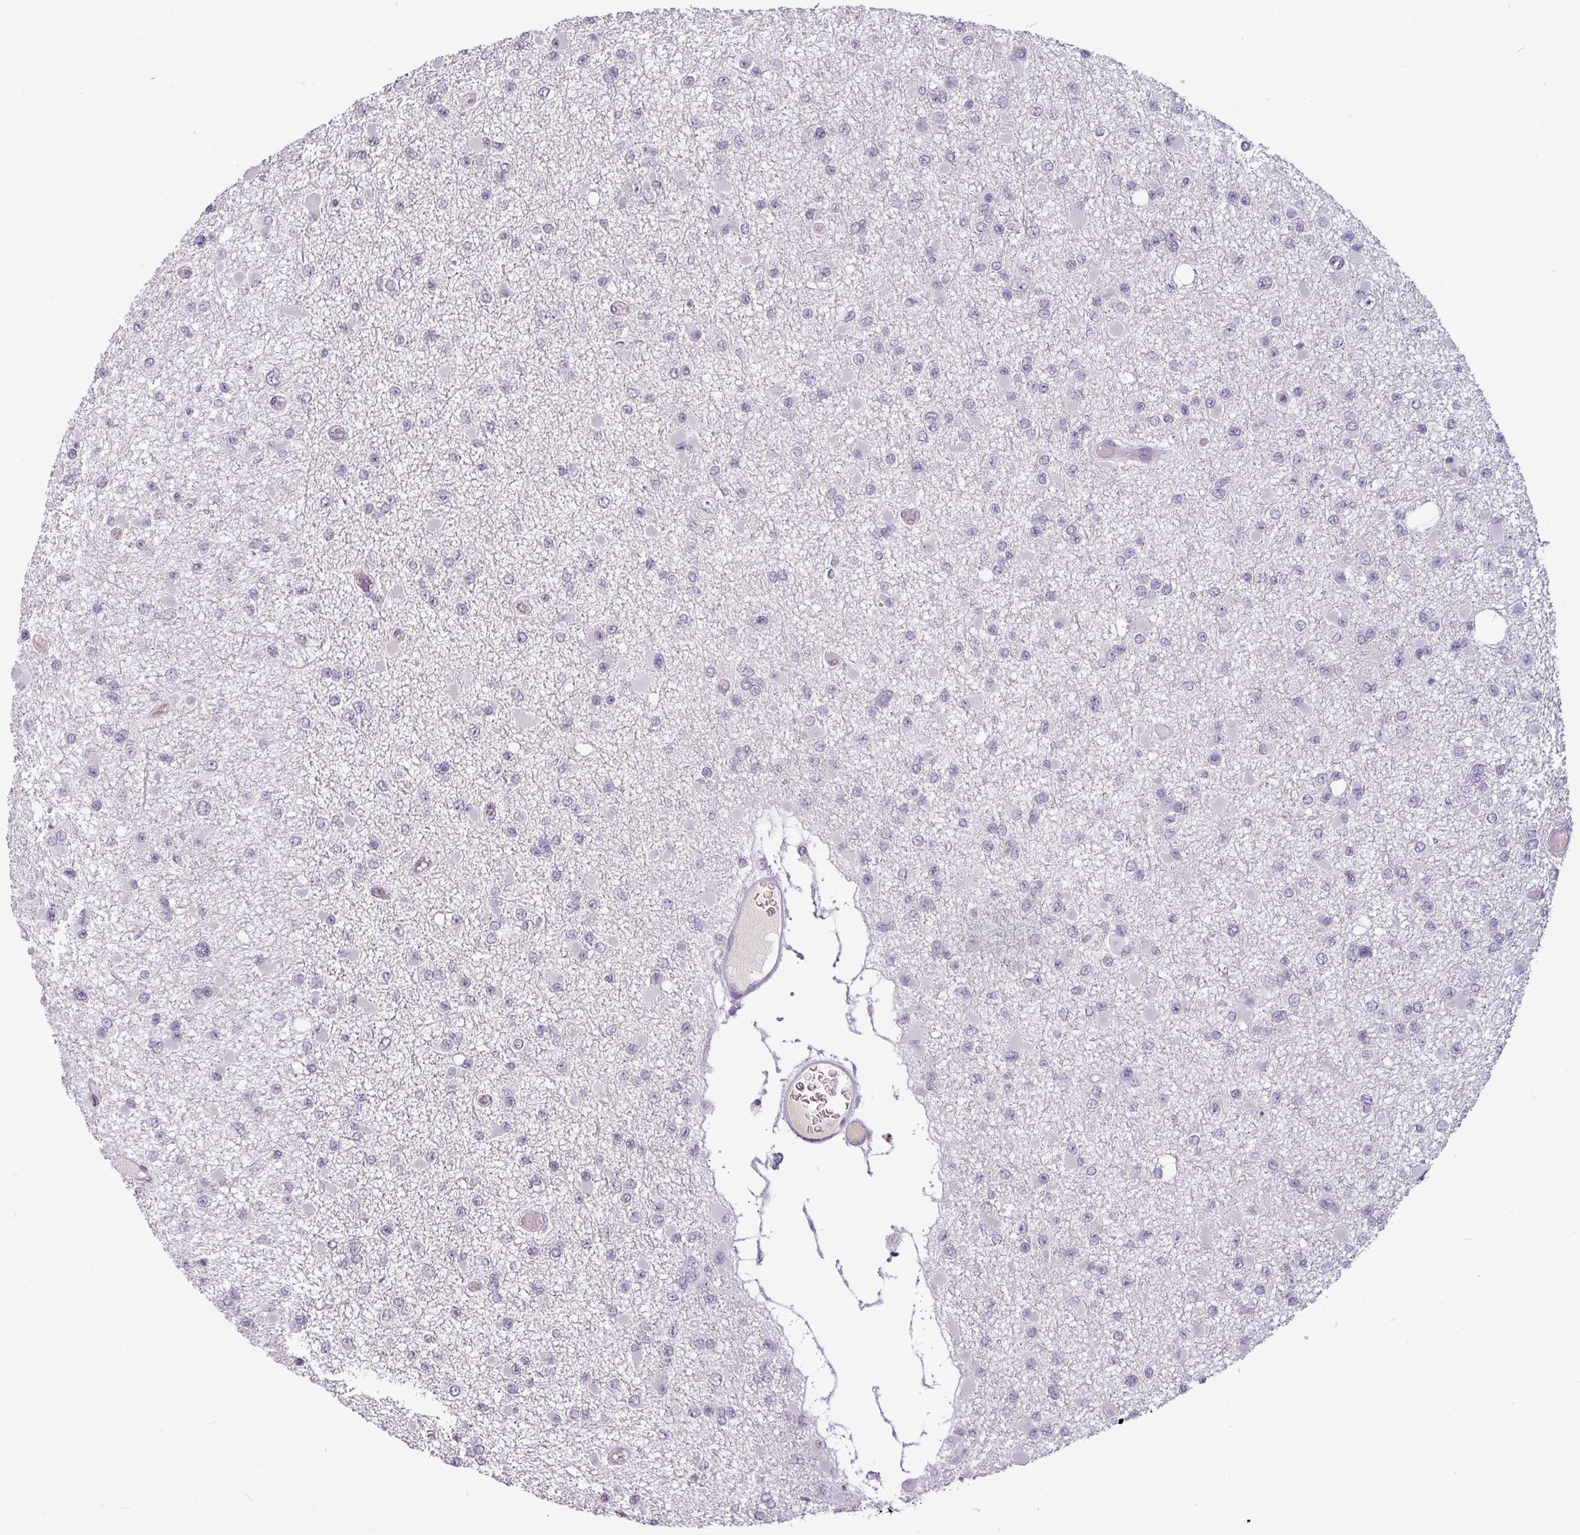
{"staining": {"intensity": "negative", "quantity": "none", "location": "none"}, "tissue": "glioma", "cell_type": "Tumor cells", "image_type": "cancer", "snomed": [{"axis": "morphology", "description": "Glioma, malignant, Low grade"}, {"axis": "topography", "description": "Brain"}], "caption": "Malignant low-grade glioma was stained to show a protein in brown. There is no significant expression in tumor cells.", "gene": "SLC26A9", "patient": {"sex": "female", "age": 22}}